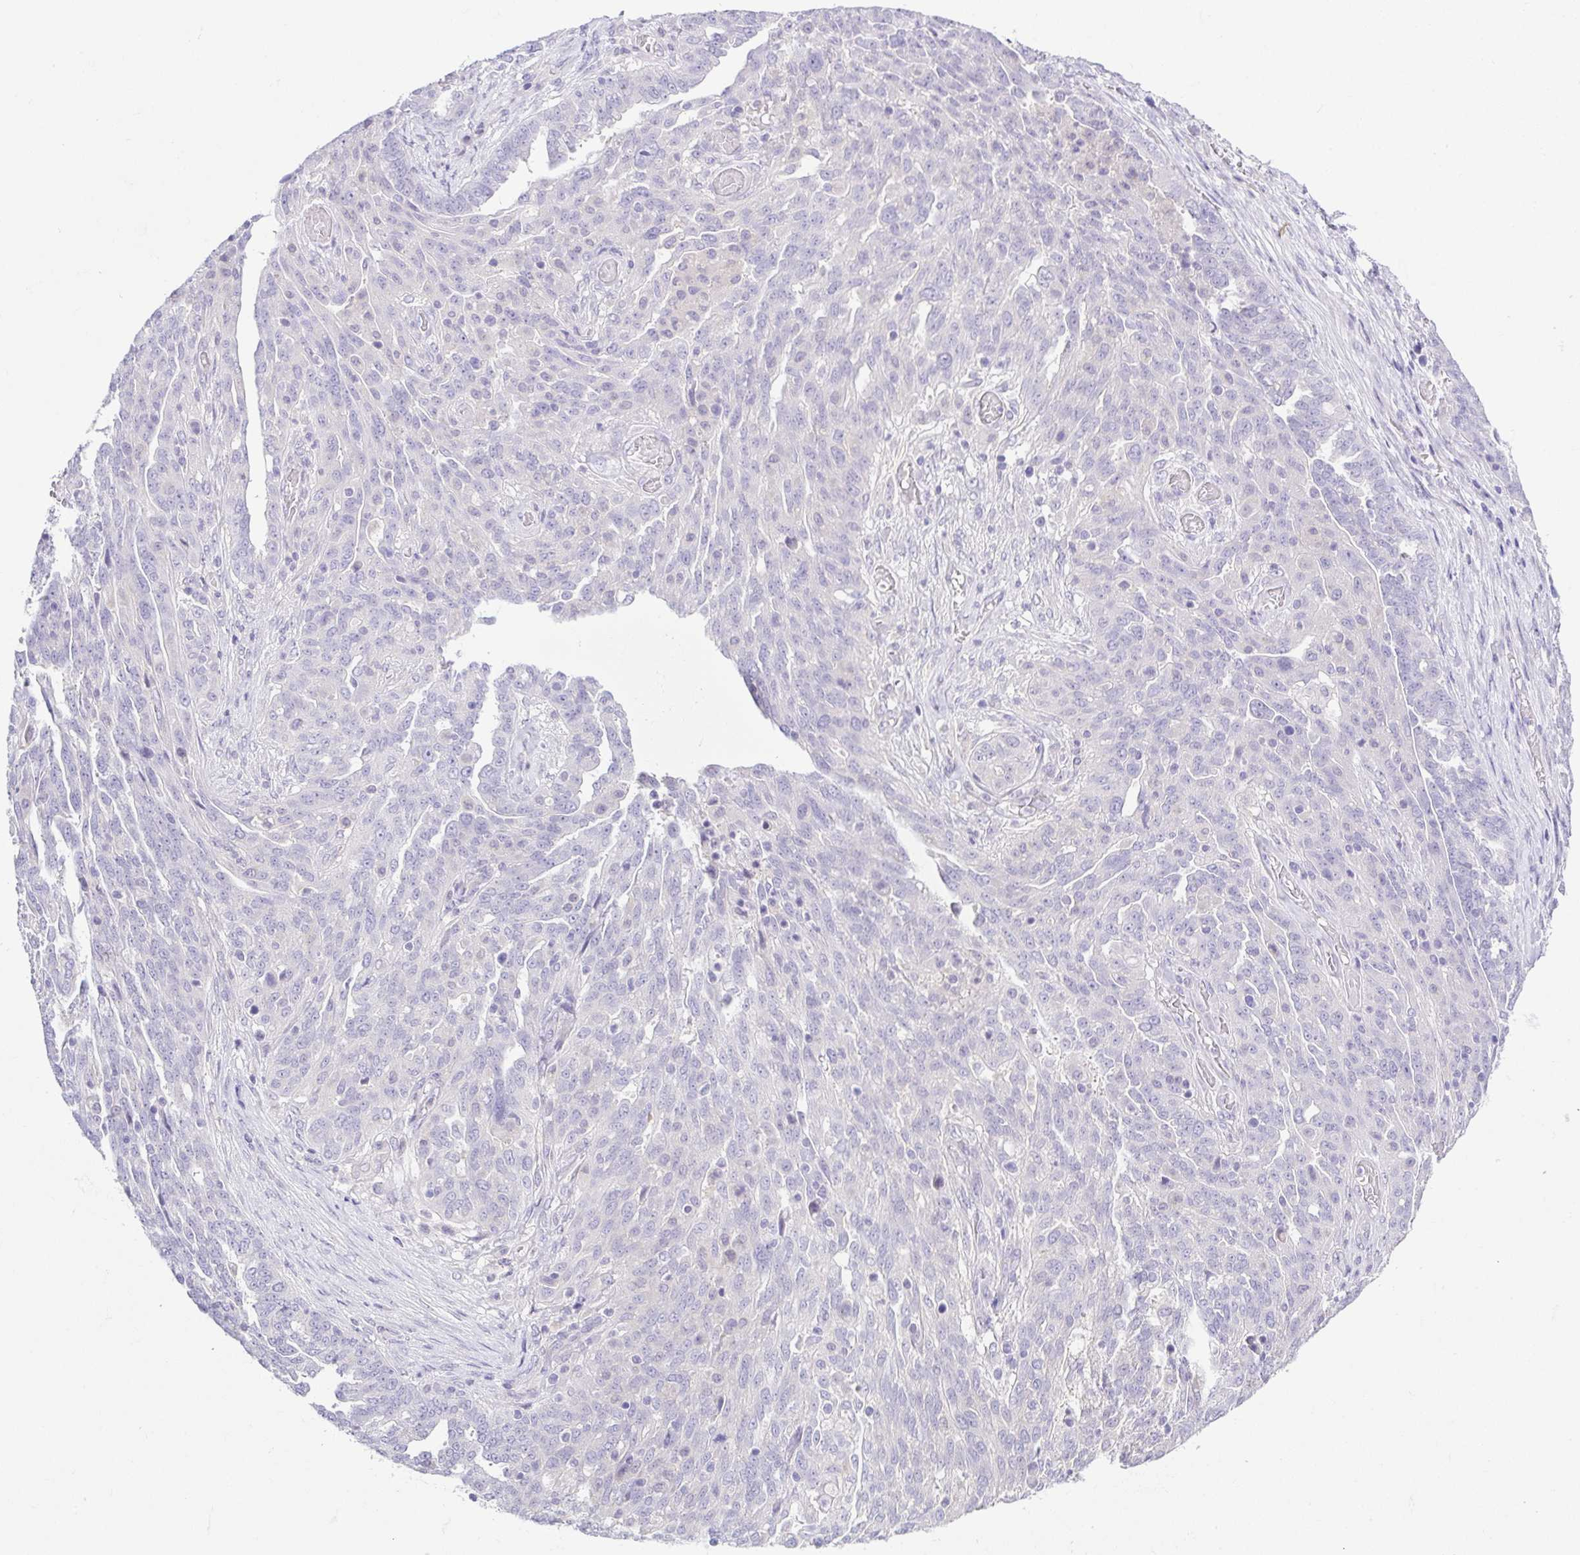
{"staining": {"intensity": "negative", "quantity": "none", "location": "none"}, "tissue": "ovarian cancer", "cell_type": "Tumor cells", "image_type": "cancer", "snomed": [{"axis": "morphology", "description": "Cystadenocarcinoma, serous, NOS"}, {"axis": "topography", "description": "Ovary"}], "caption": "High power microscopy image of an immunohistochemistry image of serous cystadenocarcinoma (ovarian), revealing no significant staining in tumor cells.", "gene": "KRTDAP", "patient": {"sex": "female", "age": 67}}